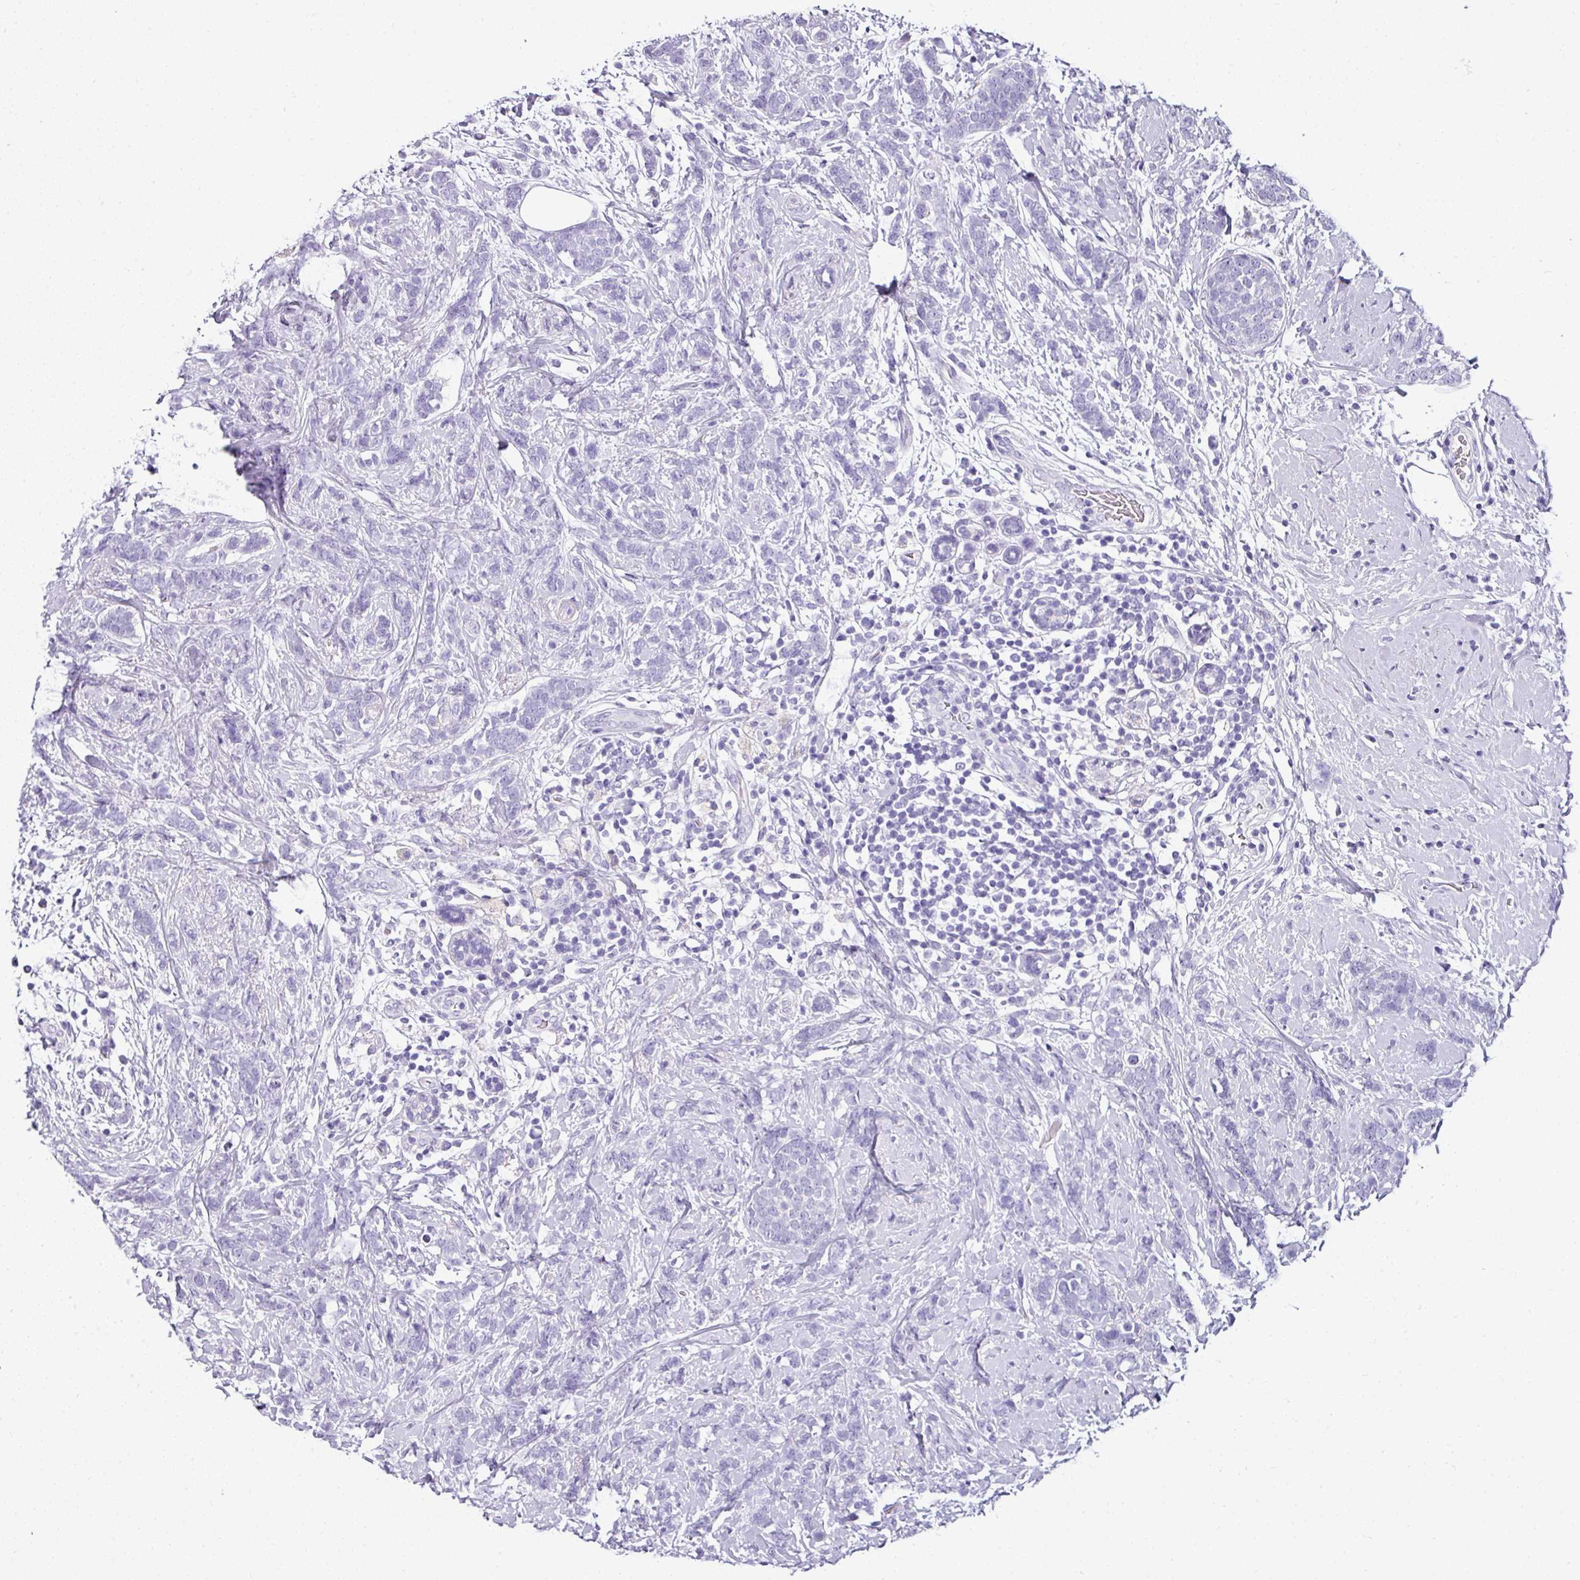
{"staining": {"intensity": "negative", "quantity": "none", "location": "none"}, "tissue": "breast cancer", "cell_type": "Tumor cells", "image_type": "cancer", "snomed": [{"axis": "morphology", "description": "Lobular carcinoma"}, {"axis": "topography", "description": "Breast"}], "caption": "There is no significant staining in tumor cells of lobular carcinoma (breast).", "gene": "NAPSA", "patient": {"sex": "female", "age": 58}}